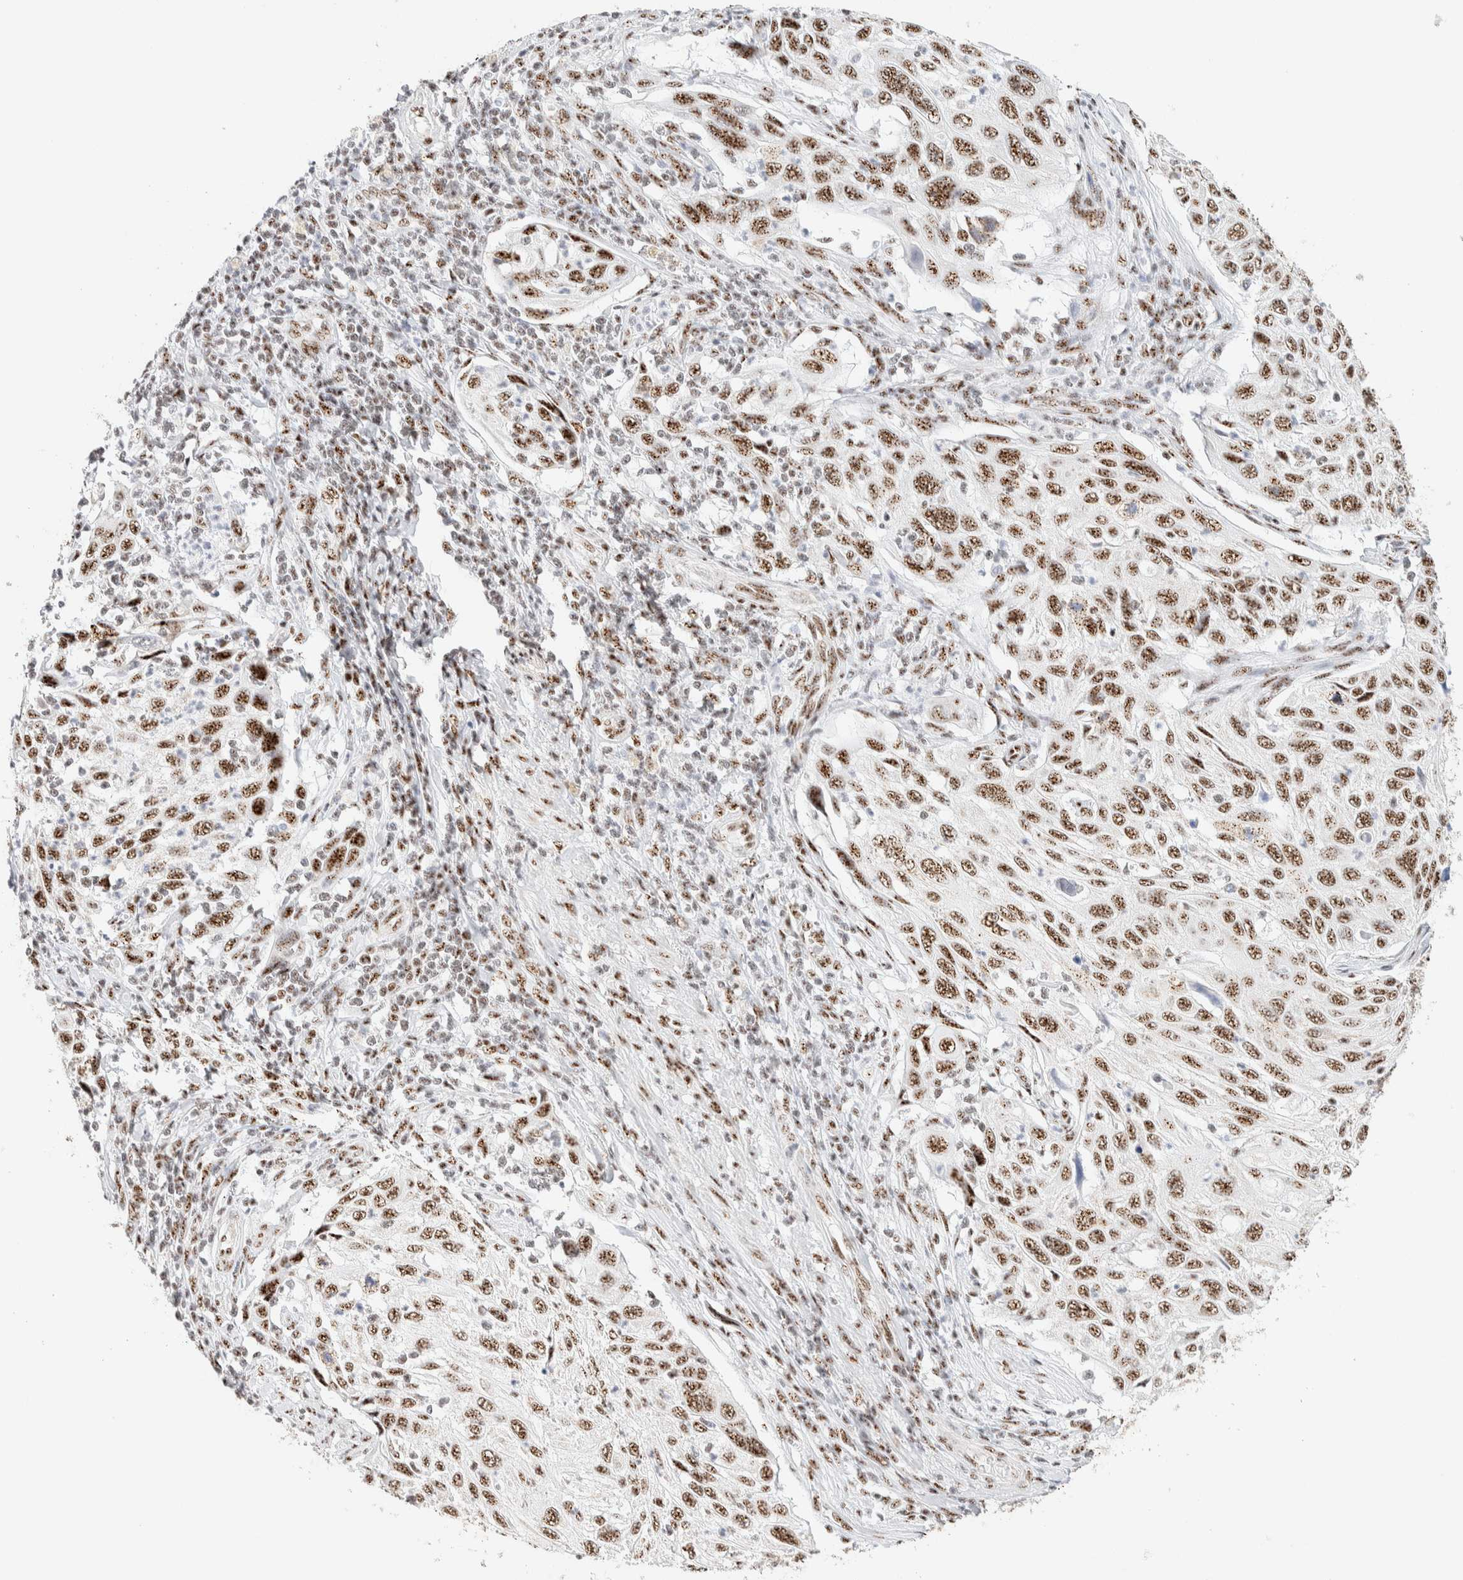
{"staining": {"intensity": "moderate", "quantity": ">75%", "location": "nuclear"}, "tissue": "cervical cancer", "cell_type": "Tumor cells", "image_type": "cancer", "snomed": [{"axis": "morphology", "description": "Squamous cell carcinoma, NOS"}, {"axis": "topography", "description": "Cervix"}], "caption": "Immunohistochemical staining of cervical cancer (squamous cell carcinoma) reveals medium levels of moderate nuclear staining in about >75% of tumor cells.", "gene": "SON", "patient": {"sex": "female", "age": 70}}